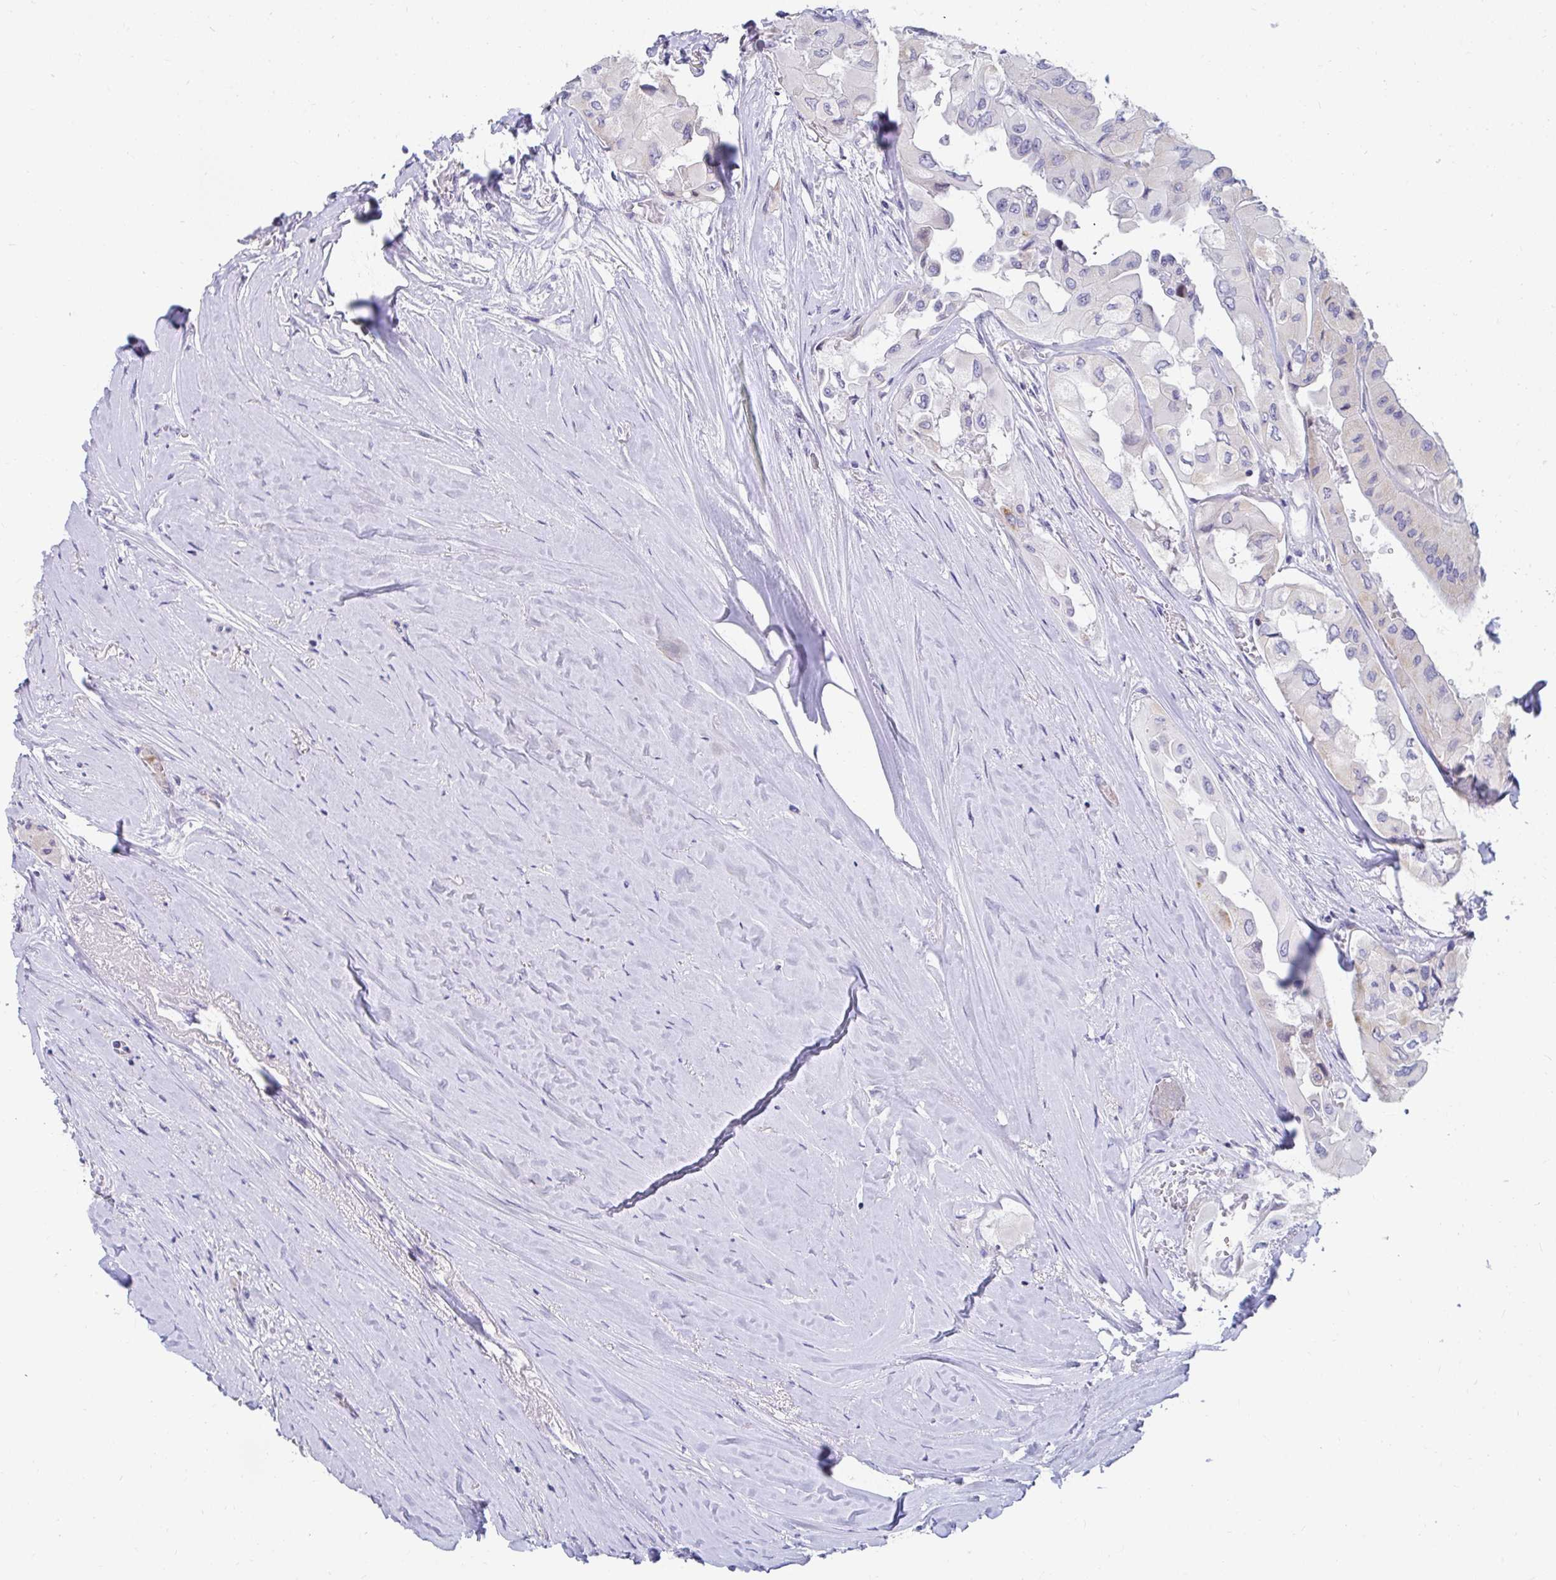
{"staining": {"intensity": "moderate", "quantity": "25%-75%", "location": "cytoplasmic/membranous"}, "tissue": "thyroid cancer", "cell_type": "Tumor cells", "image_type": "cancer", "snomed": [{"axis": "morphology", "description": "Normal tissue, NOS"}, {"axis": "morphology", "description": "Papillary adenocarcinoma, NOS"}, {"axis": "topography", "description": "Thyroid gland"}], "caption": "This image exhibits immunohistochemistry staining of thyroid papillary adenocarcinoma, with medium moderate cytoplasmic/membranous expression in approximately 25%-75% of tumor cells.", "gene": "EXOC5", "patient": {"sex": "female", "age": 59}}